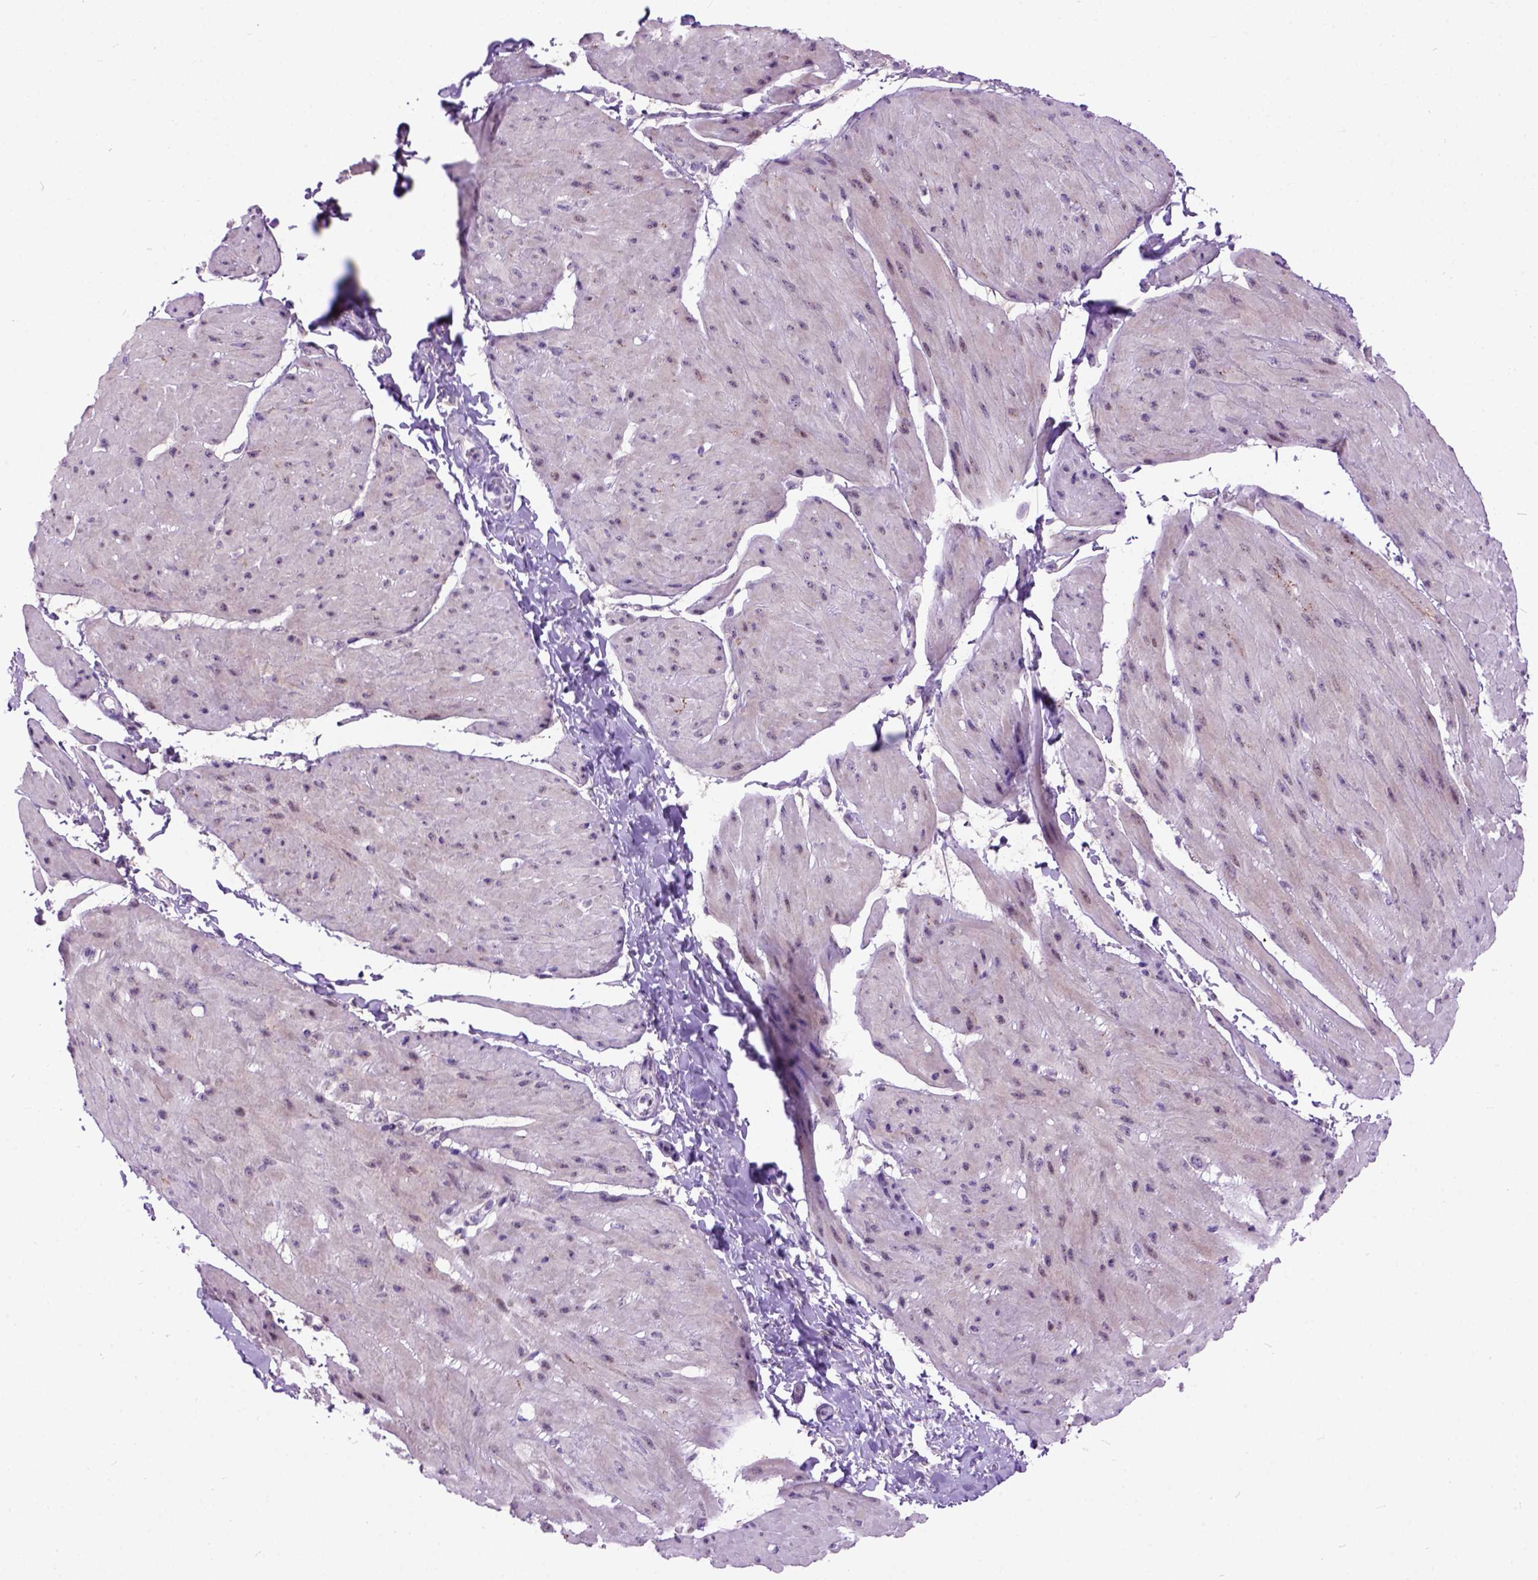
{"staining": {"intensity": "negative", "quantity": "none", "location": "none"}, "tissue": "adipose tissue", "cell_type": "Adipocytes", "image_type": "normal", "snomed": [{"axis": "morphology", "description": "Normal tissue, NOS"}, {"axis": "topography", "description": "Urinary bladder"}, {"axis": "topography", "description": "Peripheral nerve tissue"}], "caption": "High magnification brightfield microscopy of normal adipose tissue stained with DAB (3,3'-diaminobenzidine) (brown) and counterstained with hematoxylin (blue): adipocytes show no significant expression.", "gene": "MAPT", "patient": {"sex": "female", "age": 60}}